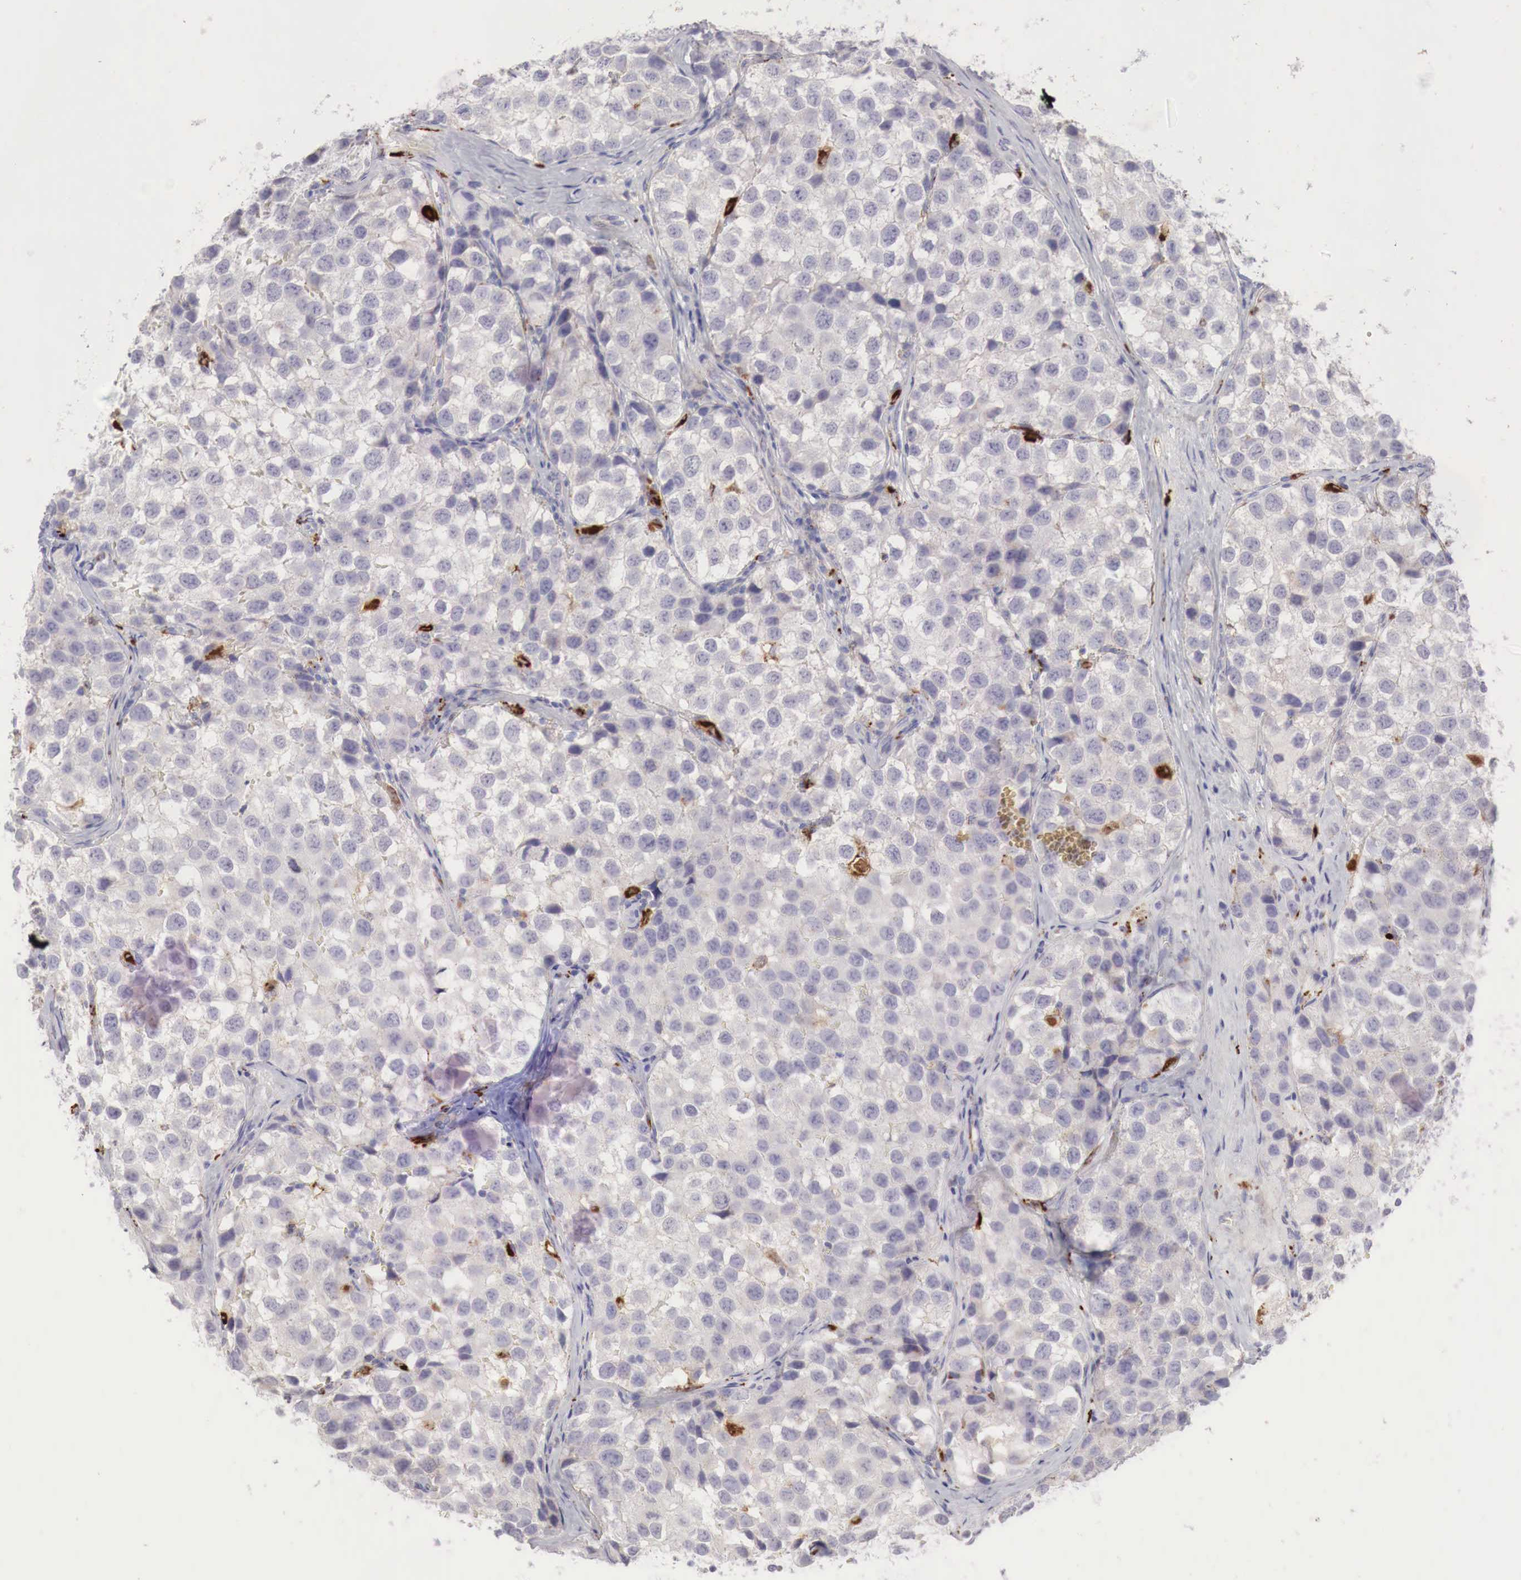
{"staining": {"intensity": "negative", "quantity": "none", "location": "none"}, "tissue": "testis cancer", "cell_type": "Tumor cells", "image_type": "cancer", "snomed": [{"axis": "morphology", "description": "Seminoma, NOS"}, {"axis": "topography", "description": "Testis"}], "caption": "Tumor cells show no significant protein positivity in testis cancer.", "gene": "GLA", "patient": {"sex": "male", "age": 39}}